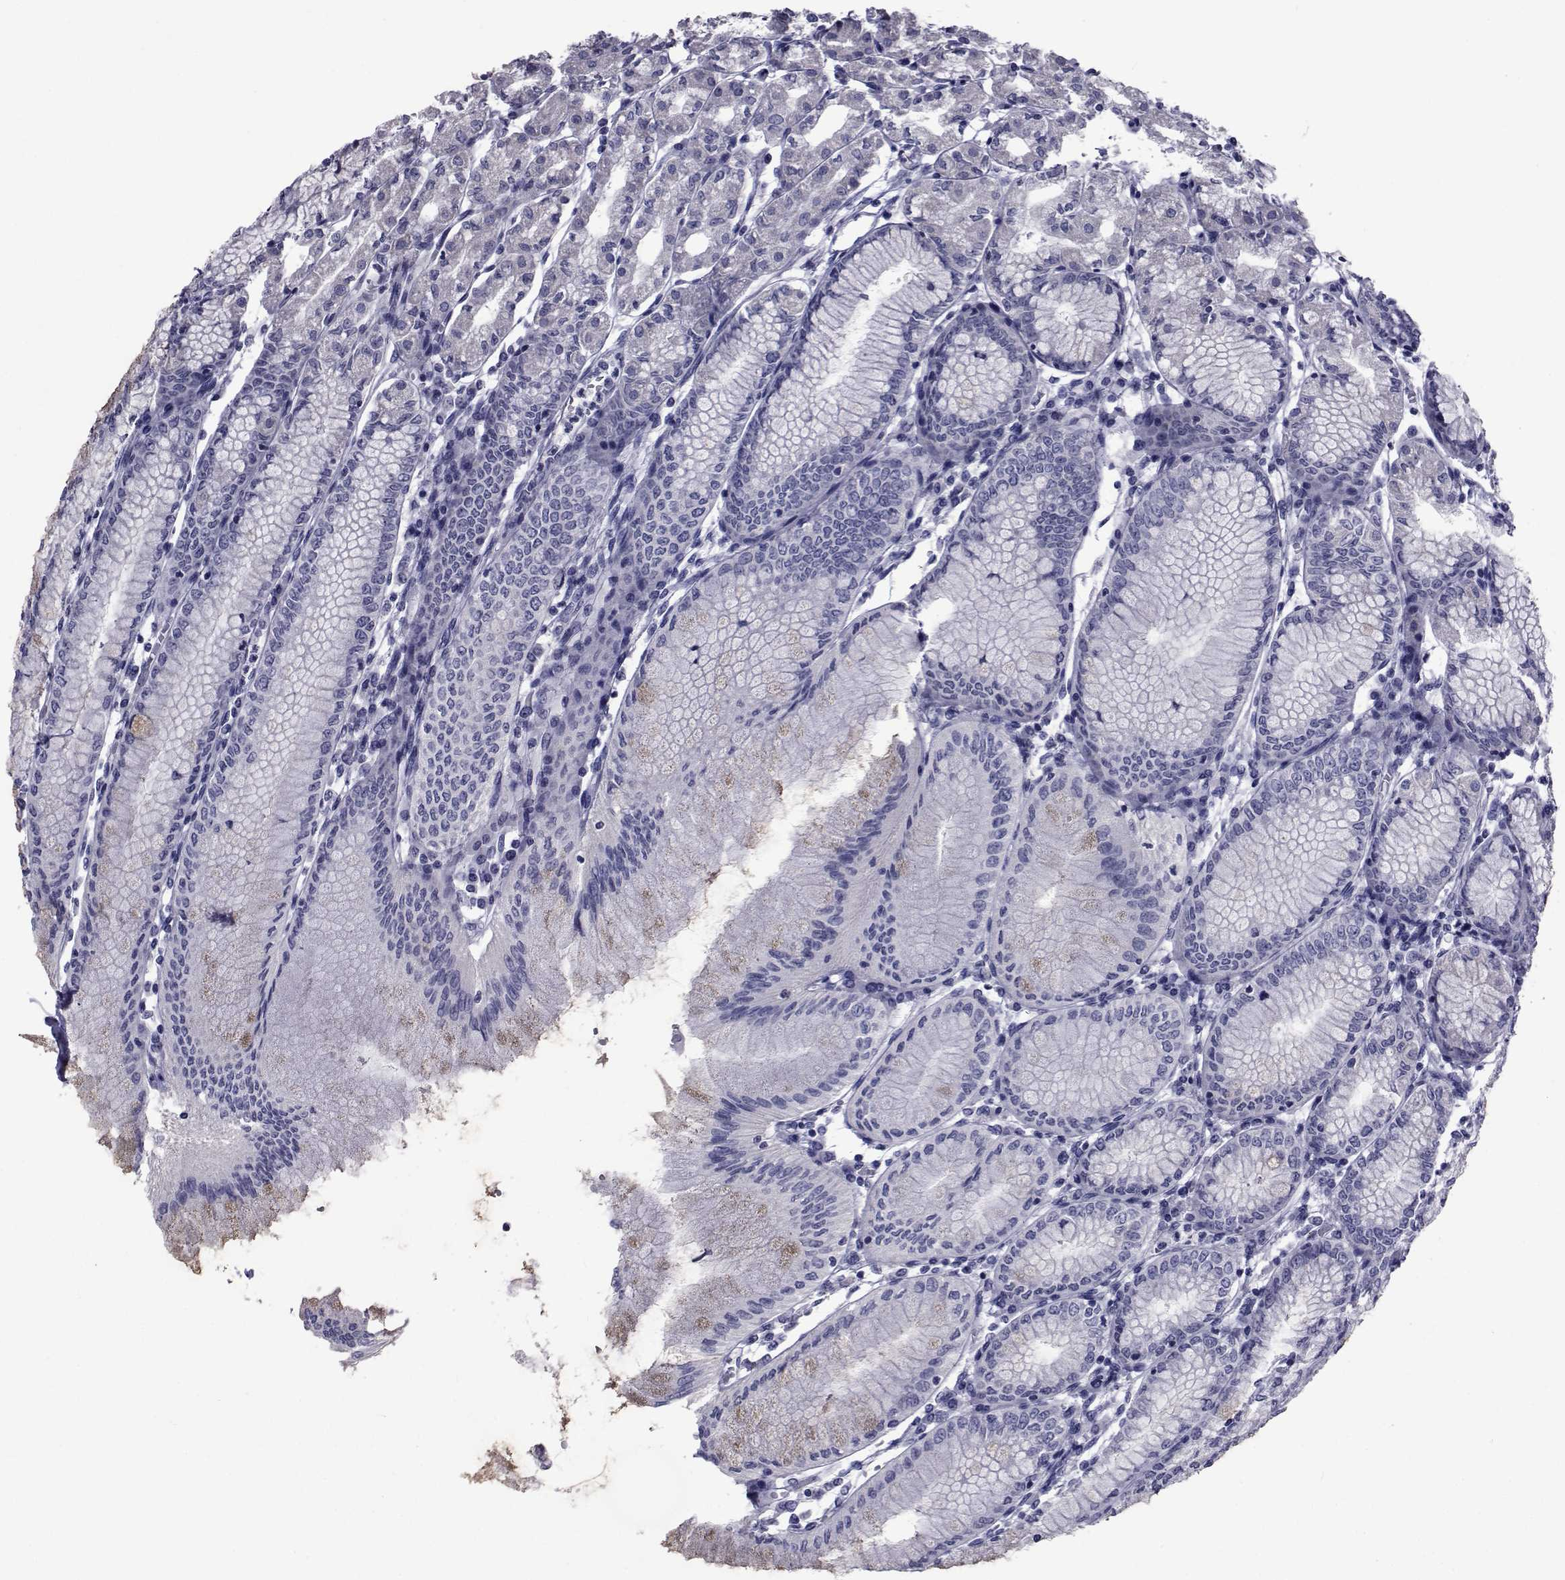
{"staining": {"intensity": "negative", "quantity": "none", "location": "none"}, "tissue": "stomach", "cell_type": "Glandular cells", "image_type": "normal", "snomed": [{"axis": "morphology", "description": "Normal tissue, NOS"}, {"axis": "topography", "description": "Skeletal muscle"}, {"axis": "topography", "description": "Stomach"}], "caption": "DAB (3,3'-diaminobenzidine) immunohistochemical staining of benign human stomach demonstrates no significant staining in glandular cells.", "gene": "GKAP1", "patient": {"sex": "female", "age": 57}}